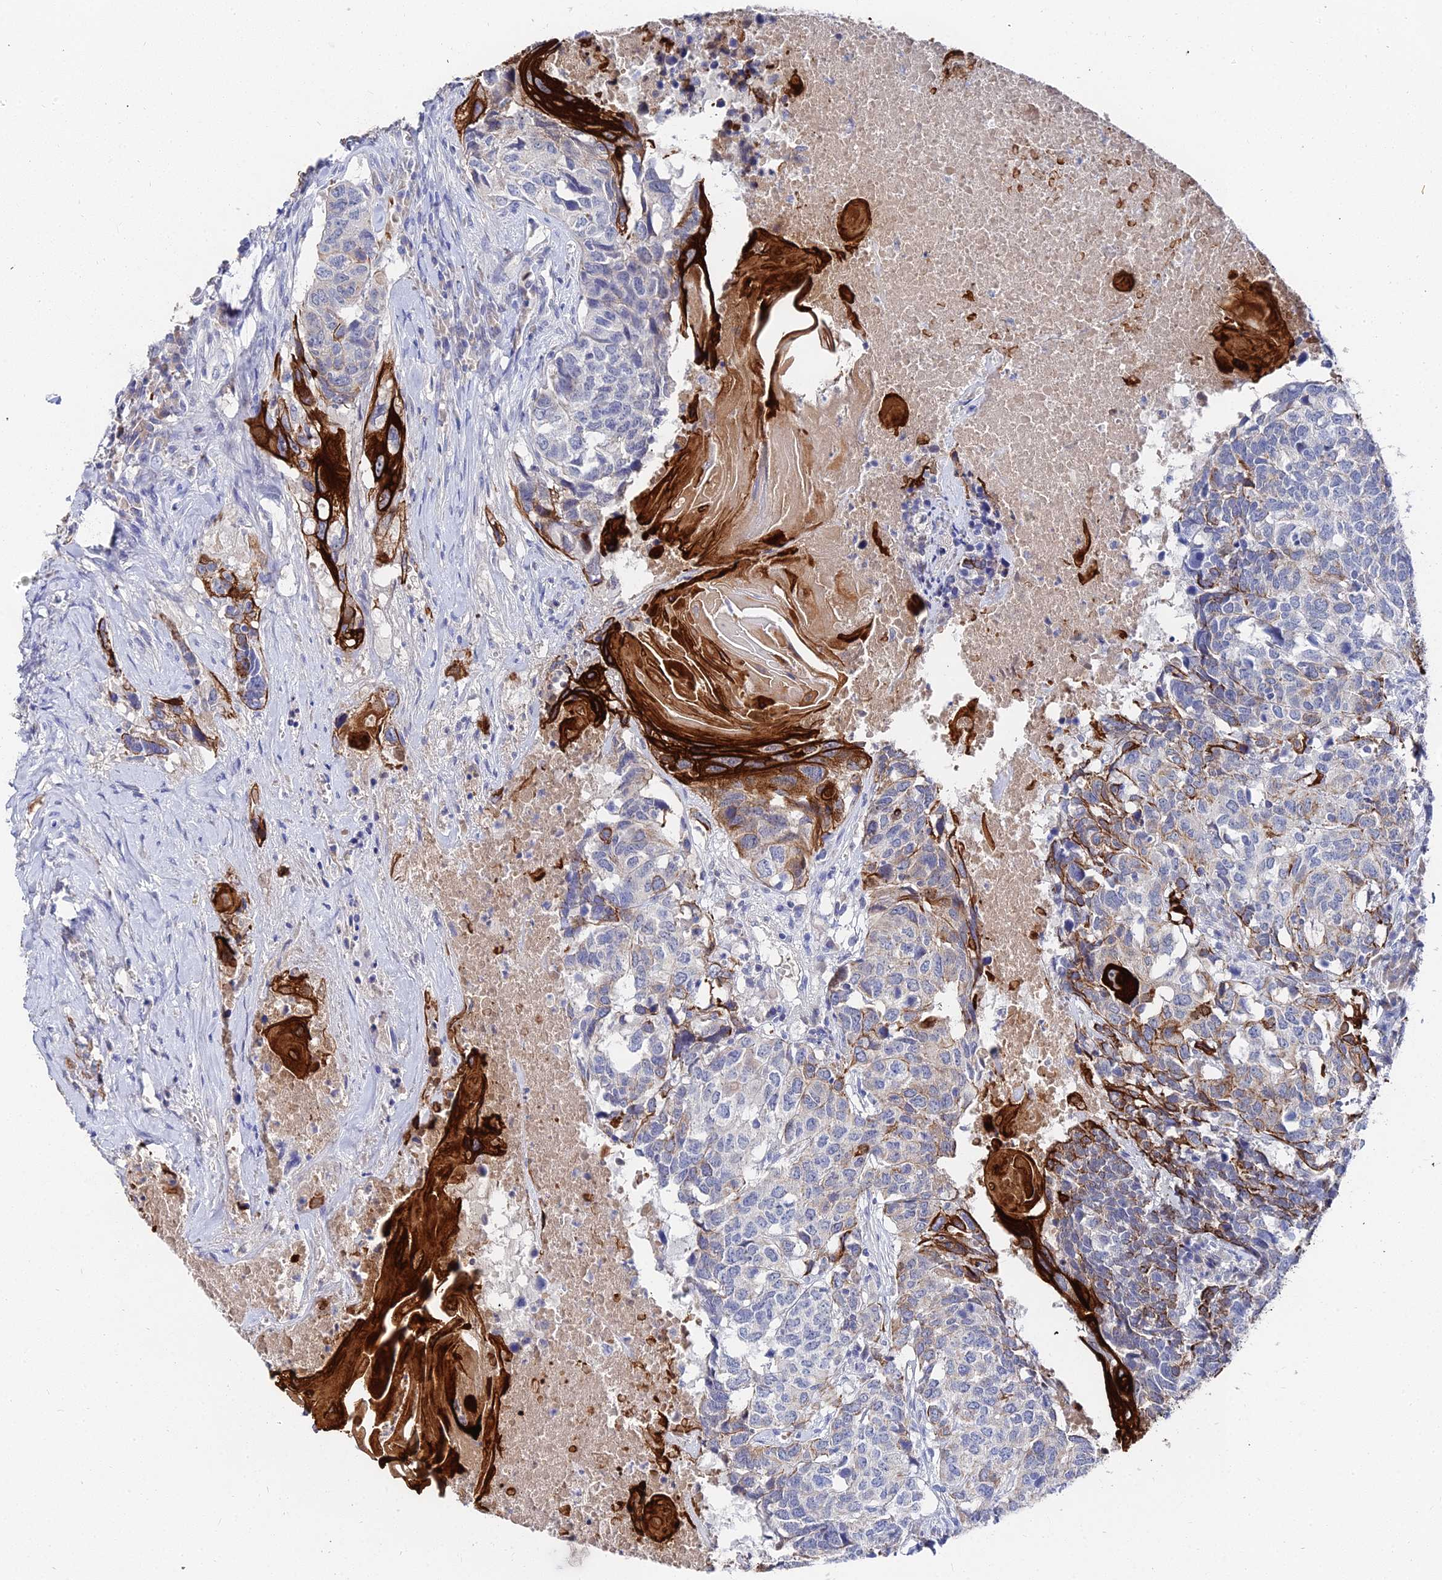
{"staining": {"intensity": "strong", "quantity": "<25%", "location": "cytoplasmic/membranous"}, "tissue": "head and neck cancer", "cell_type": "Tumor cells", "image_type": "cancer", "snomed": [{"axis": "morphology", "description": "Squamous cell carcinoma, NOS"}, {"axis": "topography", "description": "Head-Neck"}], "caption": "An image of human head and neck cancer stained for a protein reveals strong cytoplasmic/membranous brown staining in tumor cells.", "gene": "KRT17", "patient": {"sex": "male", "age": 66}}